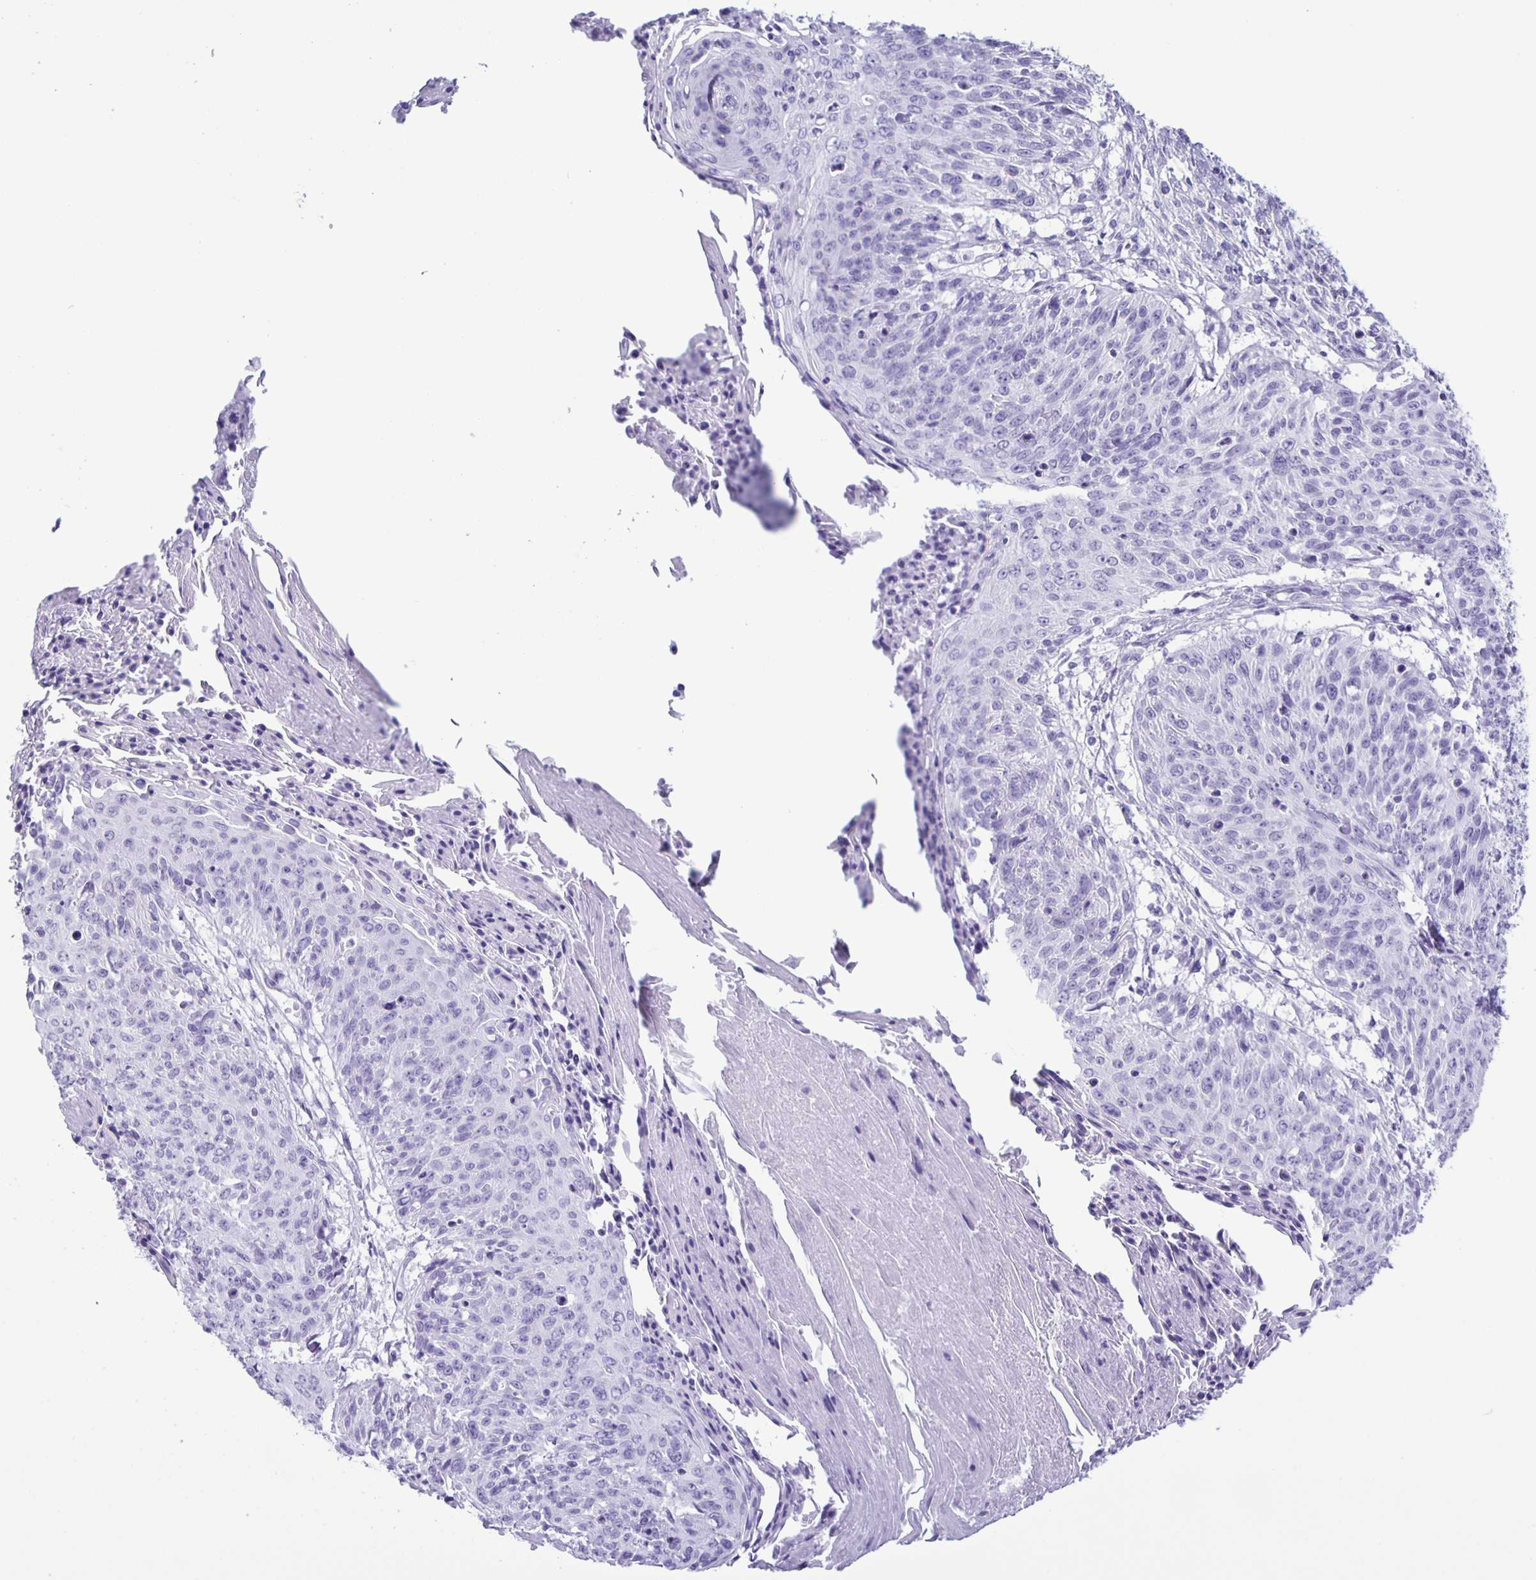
{"staining": {"intensity": "negative", "quantity": "none", "location": "none"}, "tissue": "cervical cancer", "cell_type": "Tumor cells", "image_type": "cancer", "snomed": [{"axis": "morphology", "description": "Squamous cell carcinoma, NOS"}, {"axis": "topography", "description": "Cervix"}], "caption": "The immunohistochemistry histopathology image has no significant expression in tumor cells of cervical squamous cell carcinoma tissue. (DAB (3,3'-diaminobenzidine) immunohistochemistry (IHC), high magnification).", "gene": "EZHIP", "patient": {"sex": "female", "age": 45}}